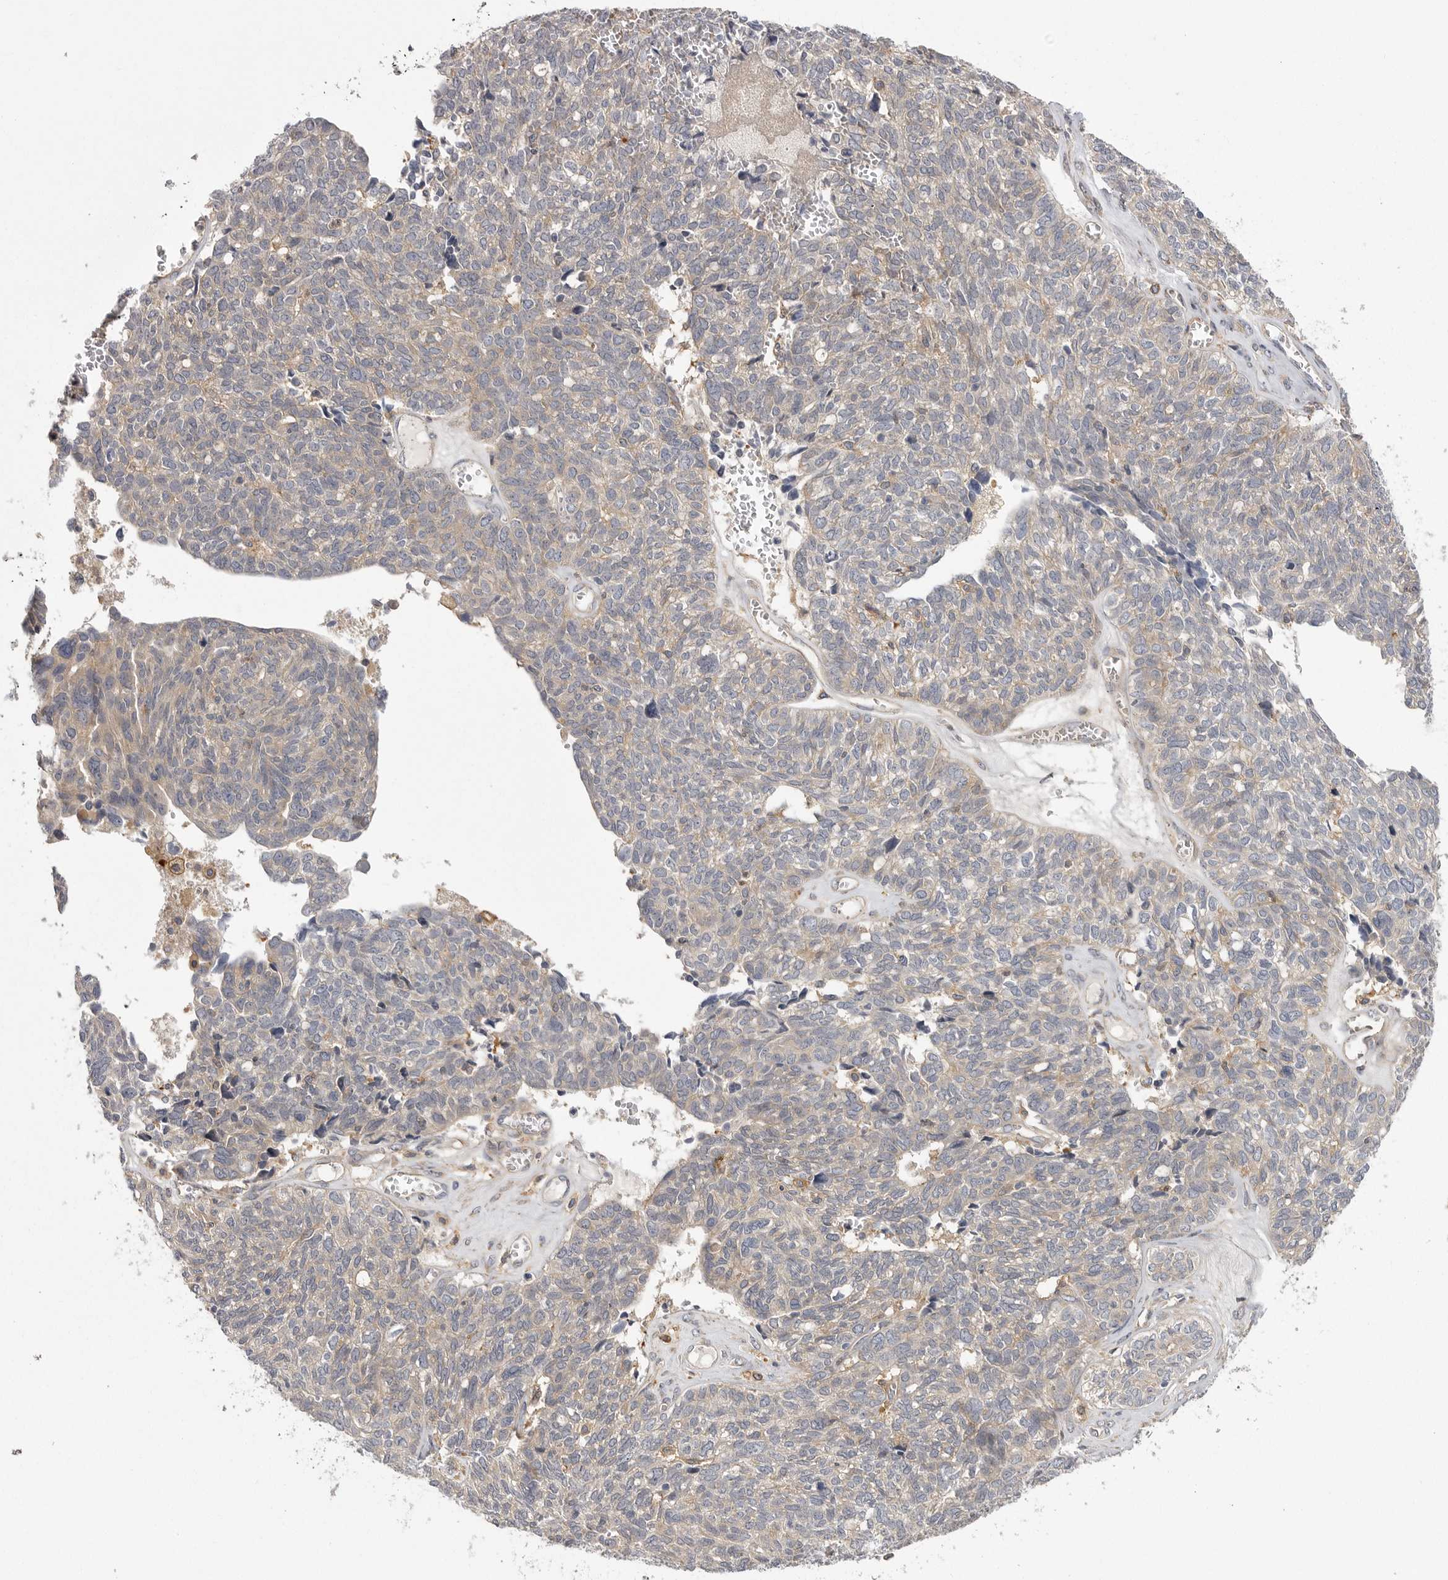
{"staining": {"intensity": "weak", "quantity": "<25%", "location": "cytoplasmic/membranous"}, "tissue": "ovarian cancer", "cell_type": "Tumor cells", "image_type": "cancer", "snomed": [{"axis": "morphology", "description": "Cystadenocarcinoma, serous, NOS"}, {"axis": "topography", "description": "Ovary"}], "caption": "Immunohistochemical staining of human ovarian cancer (serous cystadenocarcinoma) displays no significant positivity in tumor cells.", "gene": "OSBPL9", "patient": {"sex": "female", "age": 79}}